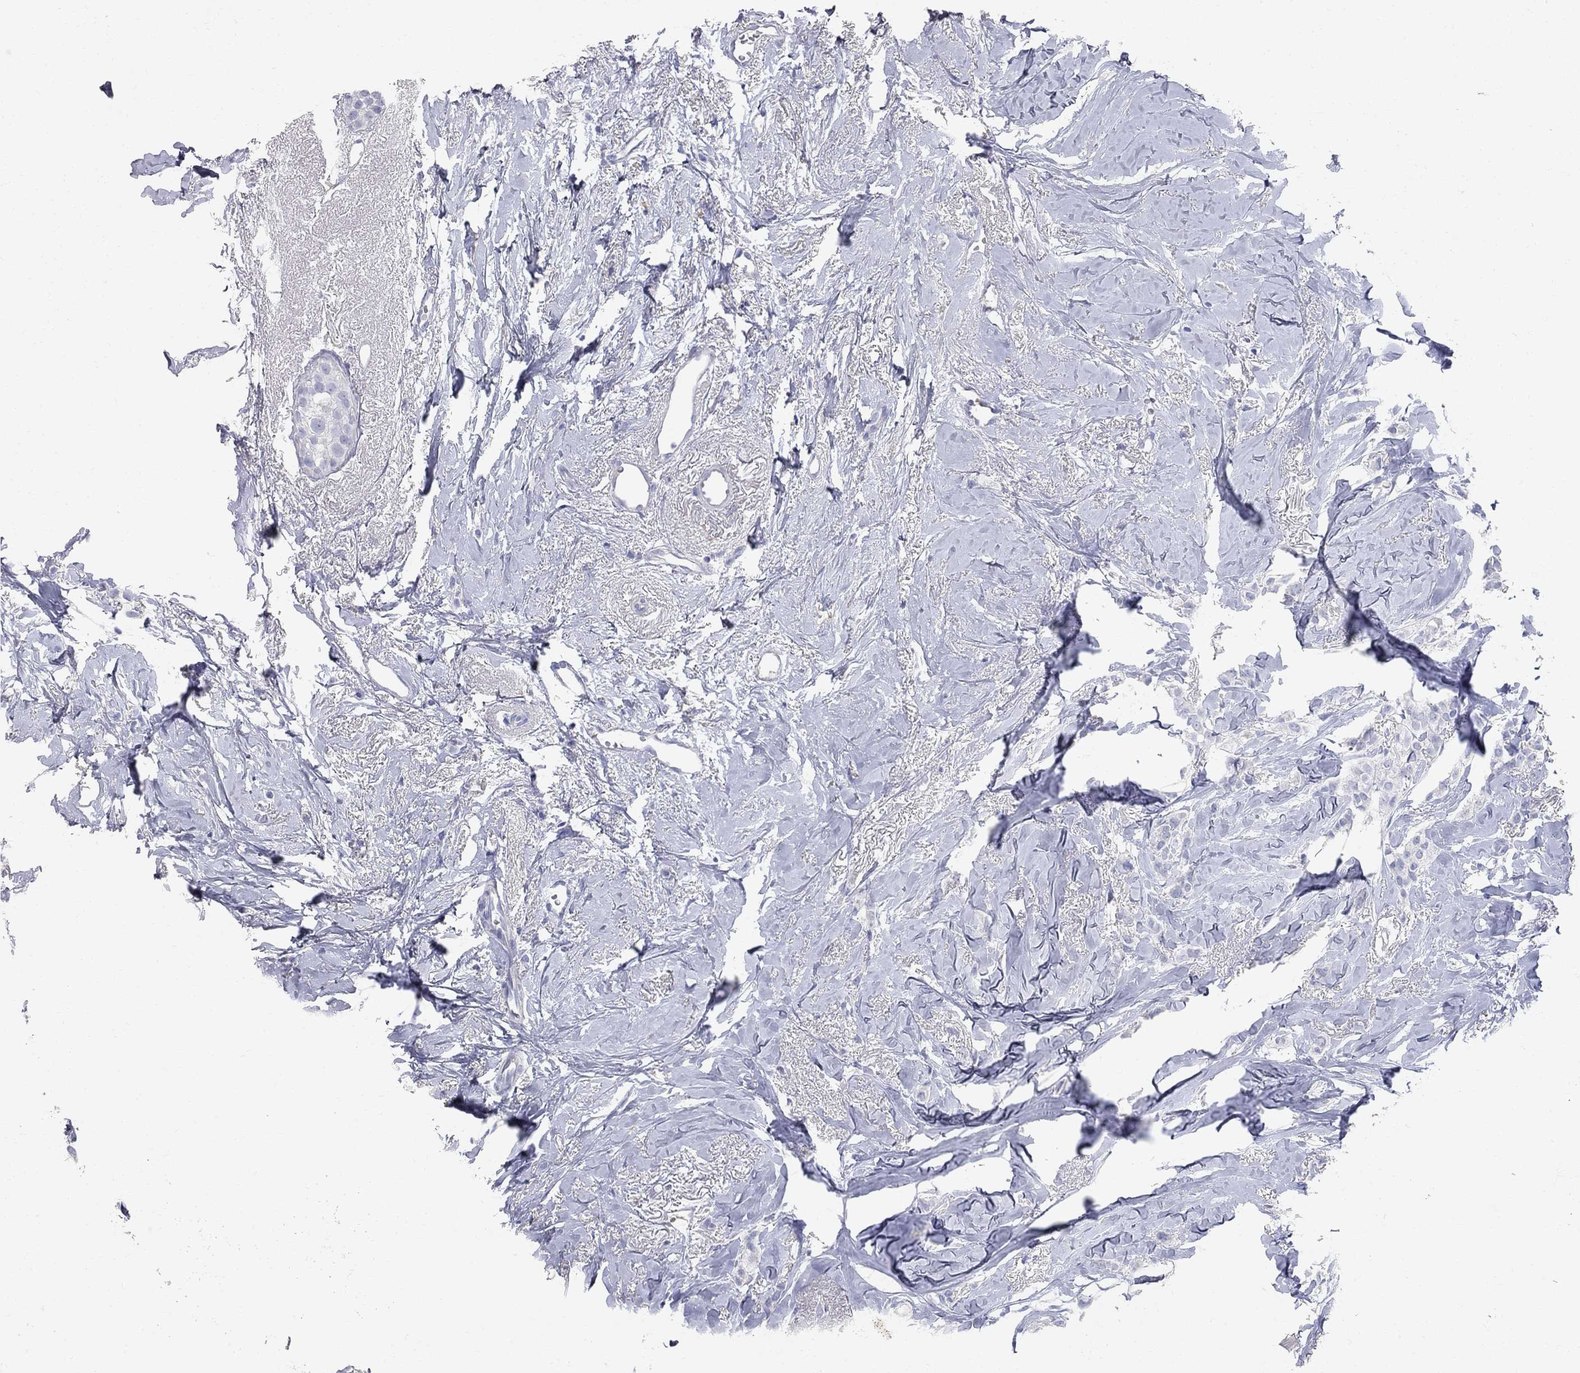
{"staining": {"intensity": "negative", "quantity": "none", "location": "none"}, "tissue": "breast cancer", "cell_type": "Tumor cells", "image_type": "cancer", "snomed": [{"axis": "morphology", "description": "Duct carcinoma"}, {"axis": "topography", "description": "Breast"}], "caption": "Histopathology image shows no significant protein staining in tumor cells of intraductal carcinoma (breast). The staining is performed using DAB brown chromogen with nuclei counter-stained in using hematoxylin.", "gene": "AOX1", "patient": {"sex": "female", "age": 85}}